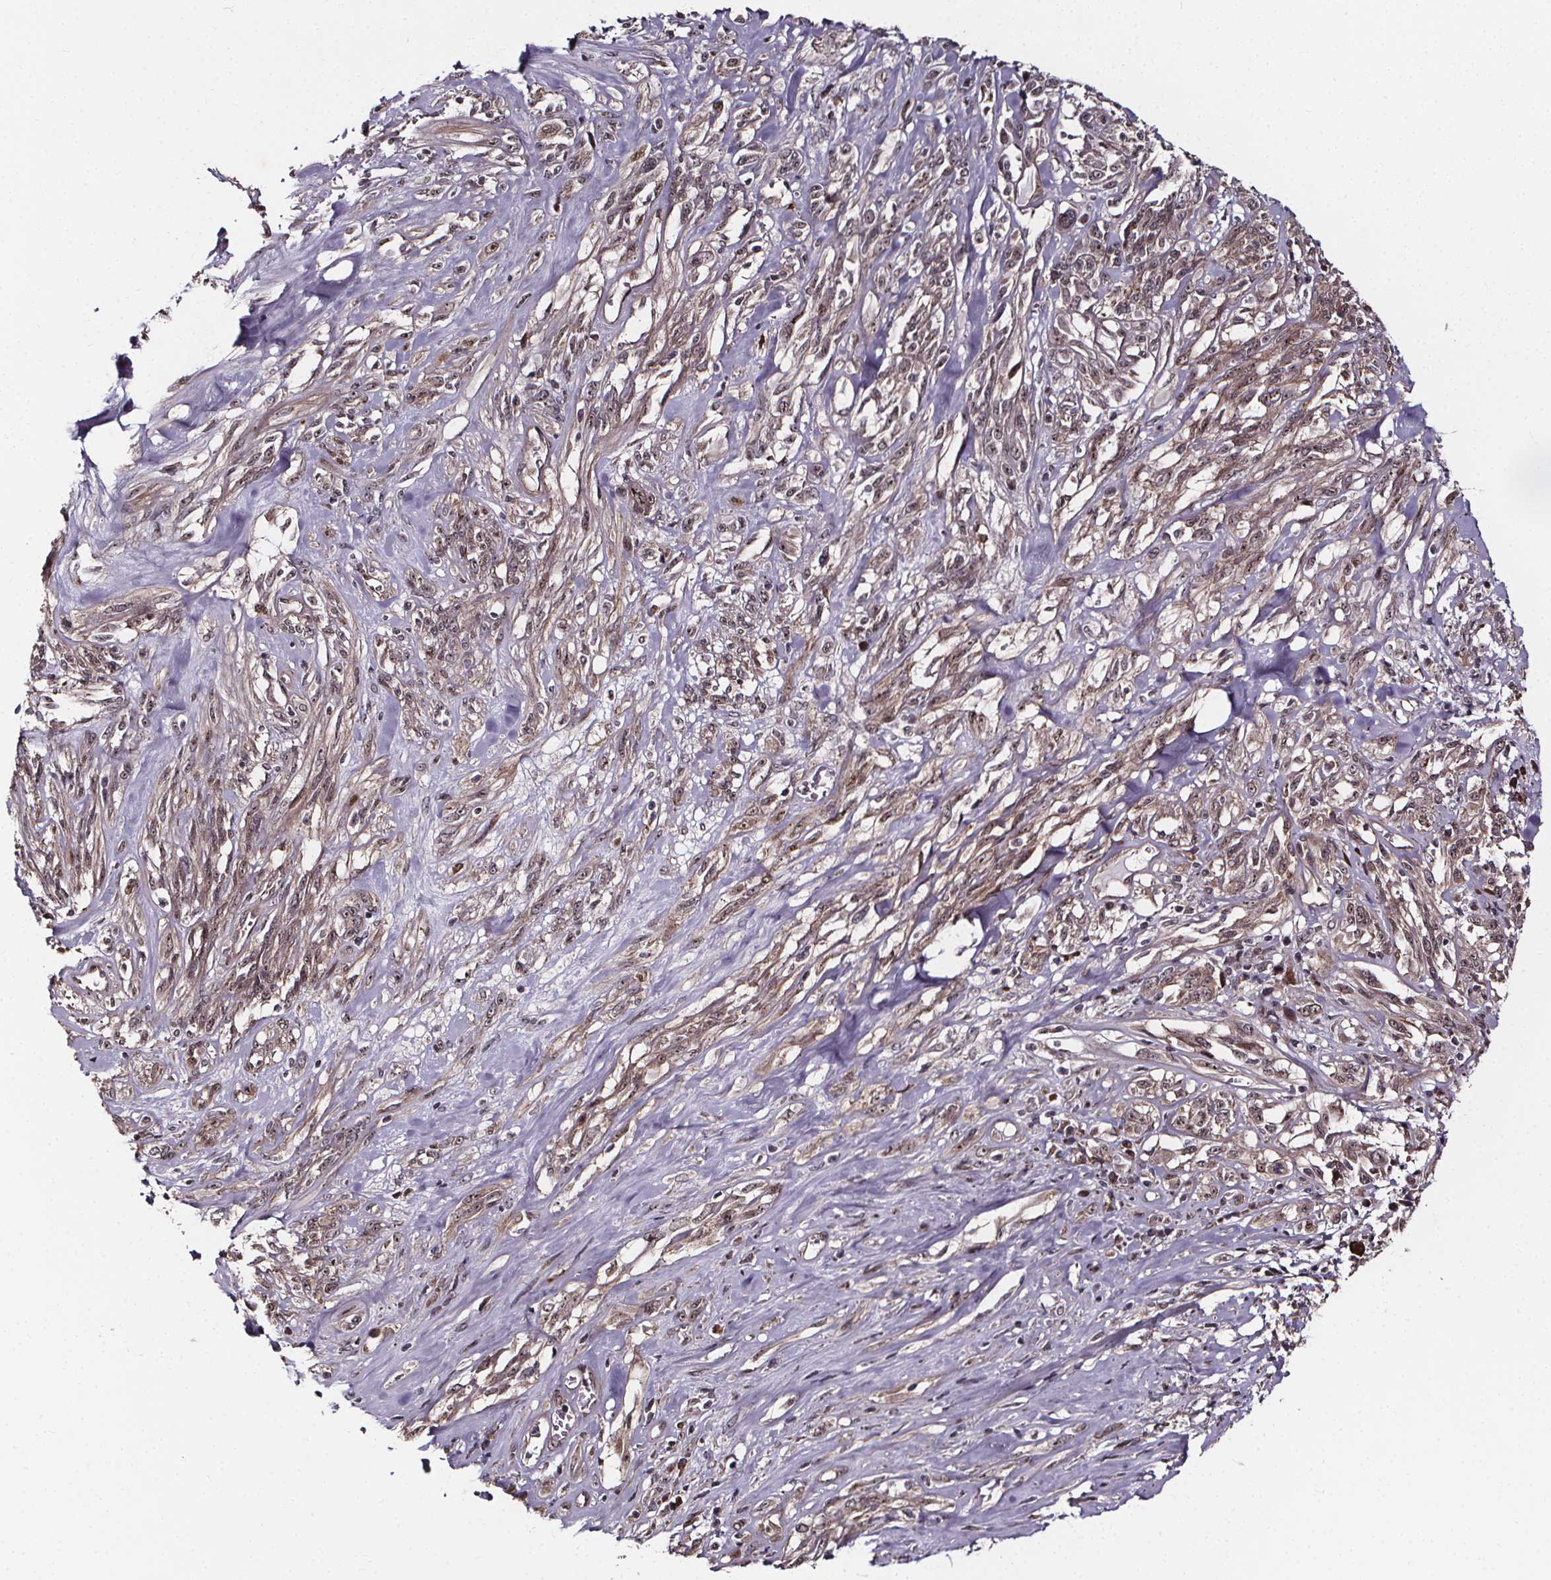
{"staining": {"intensity": "weak", "quantity": "<25%", "location": "cytoplasmic/membranous,nuclear"}, "tissue": "melanoma", "cell_type": "Tumor cells", "image_type": "cancer", "snomed": [{"axis": "morphology", "description": "Malignant melanoma, NOS"}, {"axis": "topography", "description": "Skin"}], "caption": "IHC photomicrograph of neoplastic tissue: malignant melanoma stained with DAB reveals no significant protein staining in tumor cells.", "gene": "DDIT3", "patient": {"sex": "female", "age": 91}}